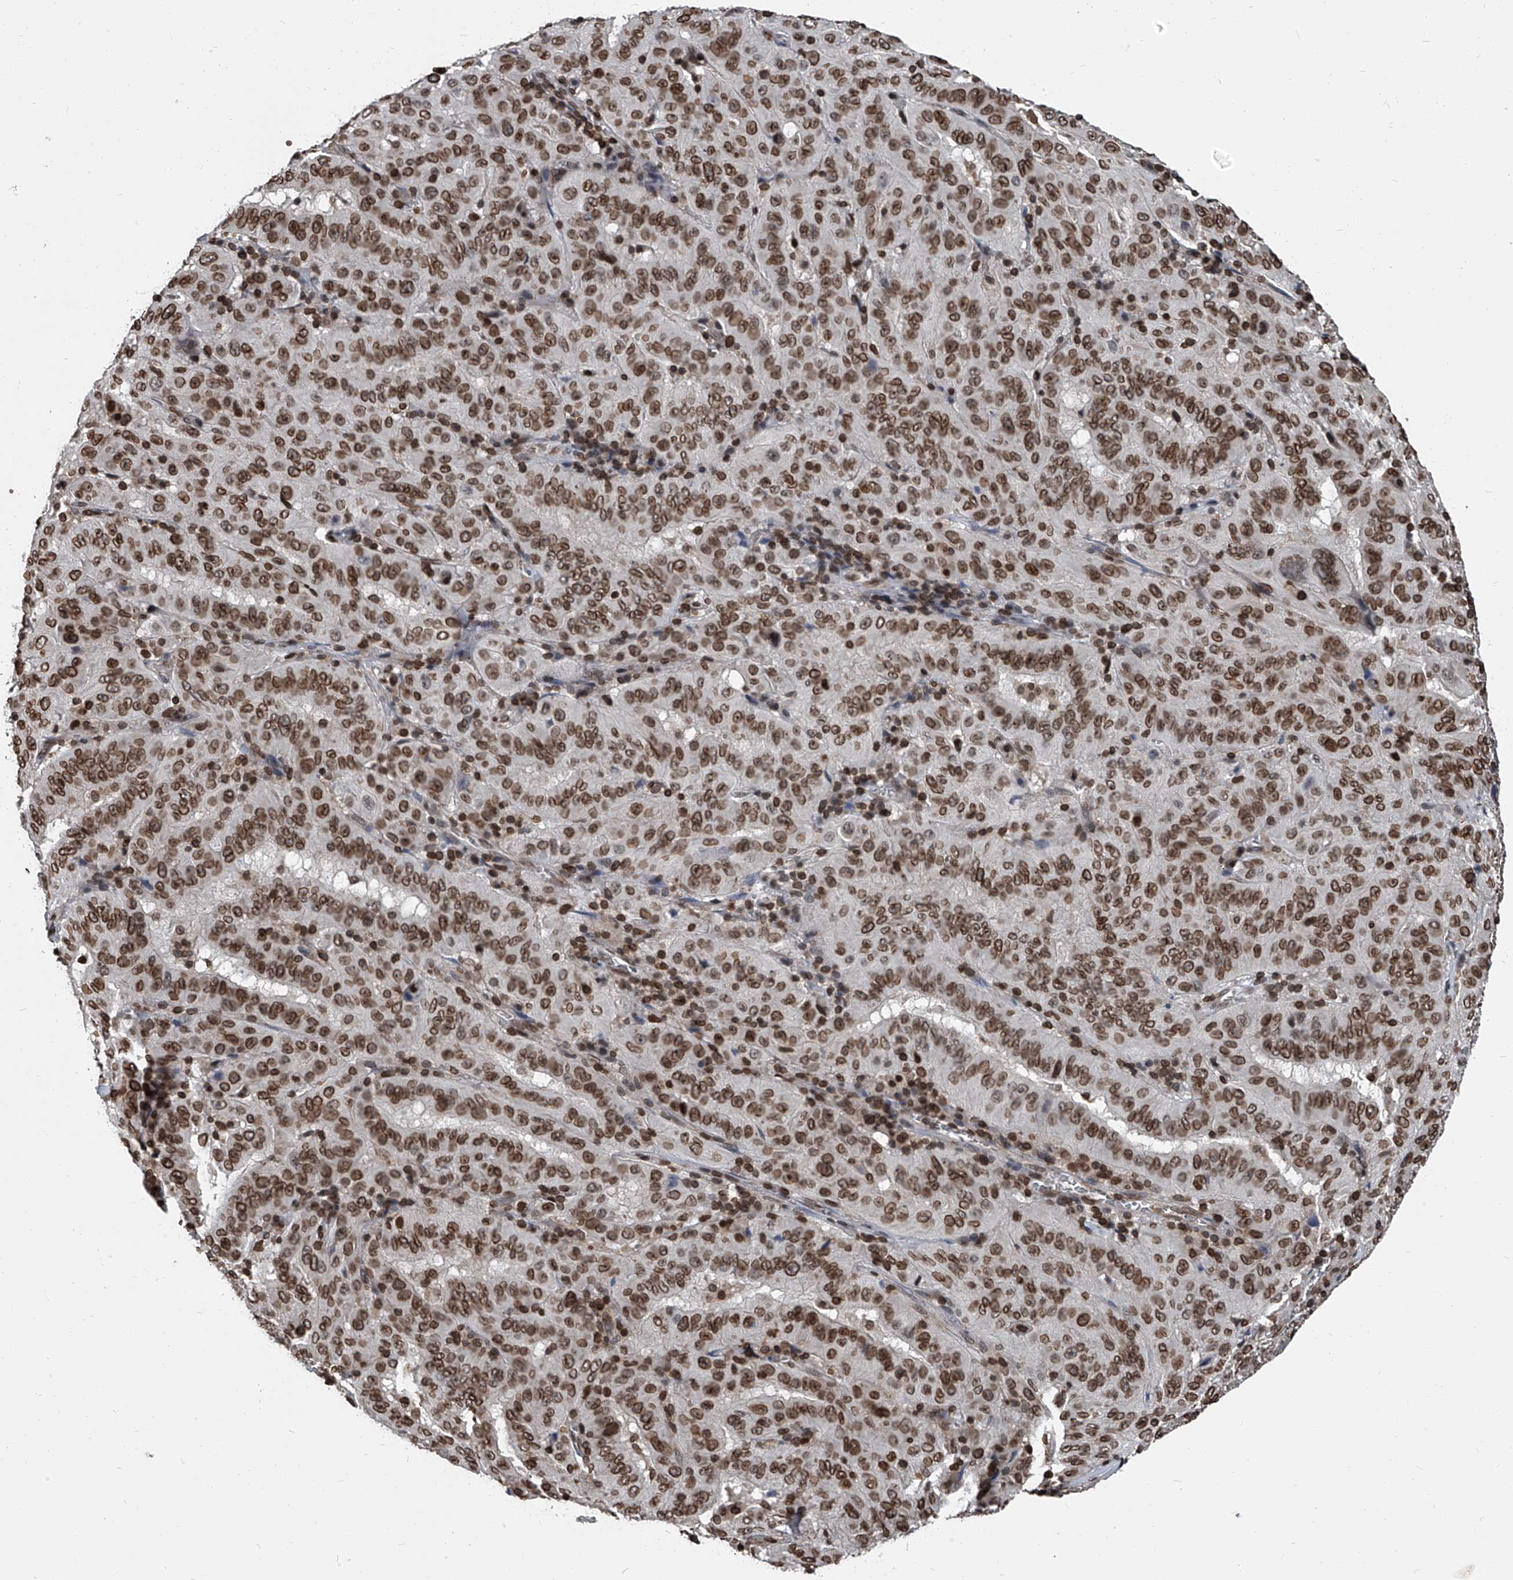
{"staining": {"intensity": "moderate", "quantity": ">75%", "location": "cytoplasmic/membranous,nuclear"}, "tissue": "pancreatic cancer", "cell_type": "Tumor cells", "image_type": "cancer", "snomed": [{"axis": "morphology", "description": "Adenocarcinoma, NOS"}, {"axis": "topography", "description": "Pancreas"}], "caption": "IHC photomicrograph of neoplastic tissue: pancreatic cancer stained using IHC displays medium levels of moderate protein expression localized specifically in the cytoplasmic/membranous and nuclear of tumor cells, appearing as a cytoplasmic/membranous and nuclear brown color.", "gene": "PHF20", "patient": {"sex": "male", "age": 63}}